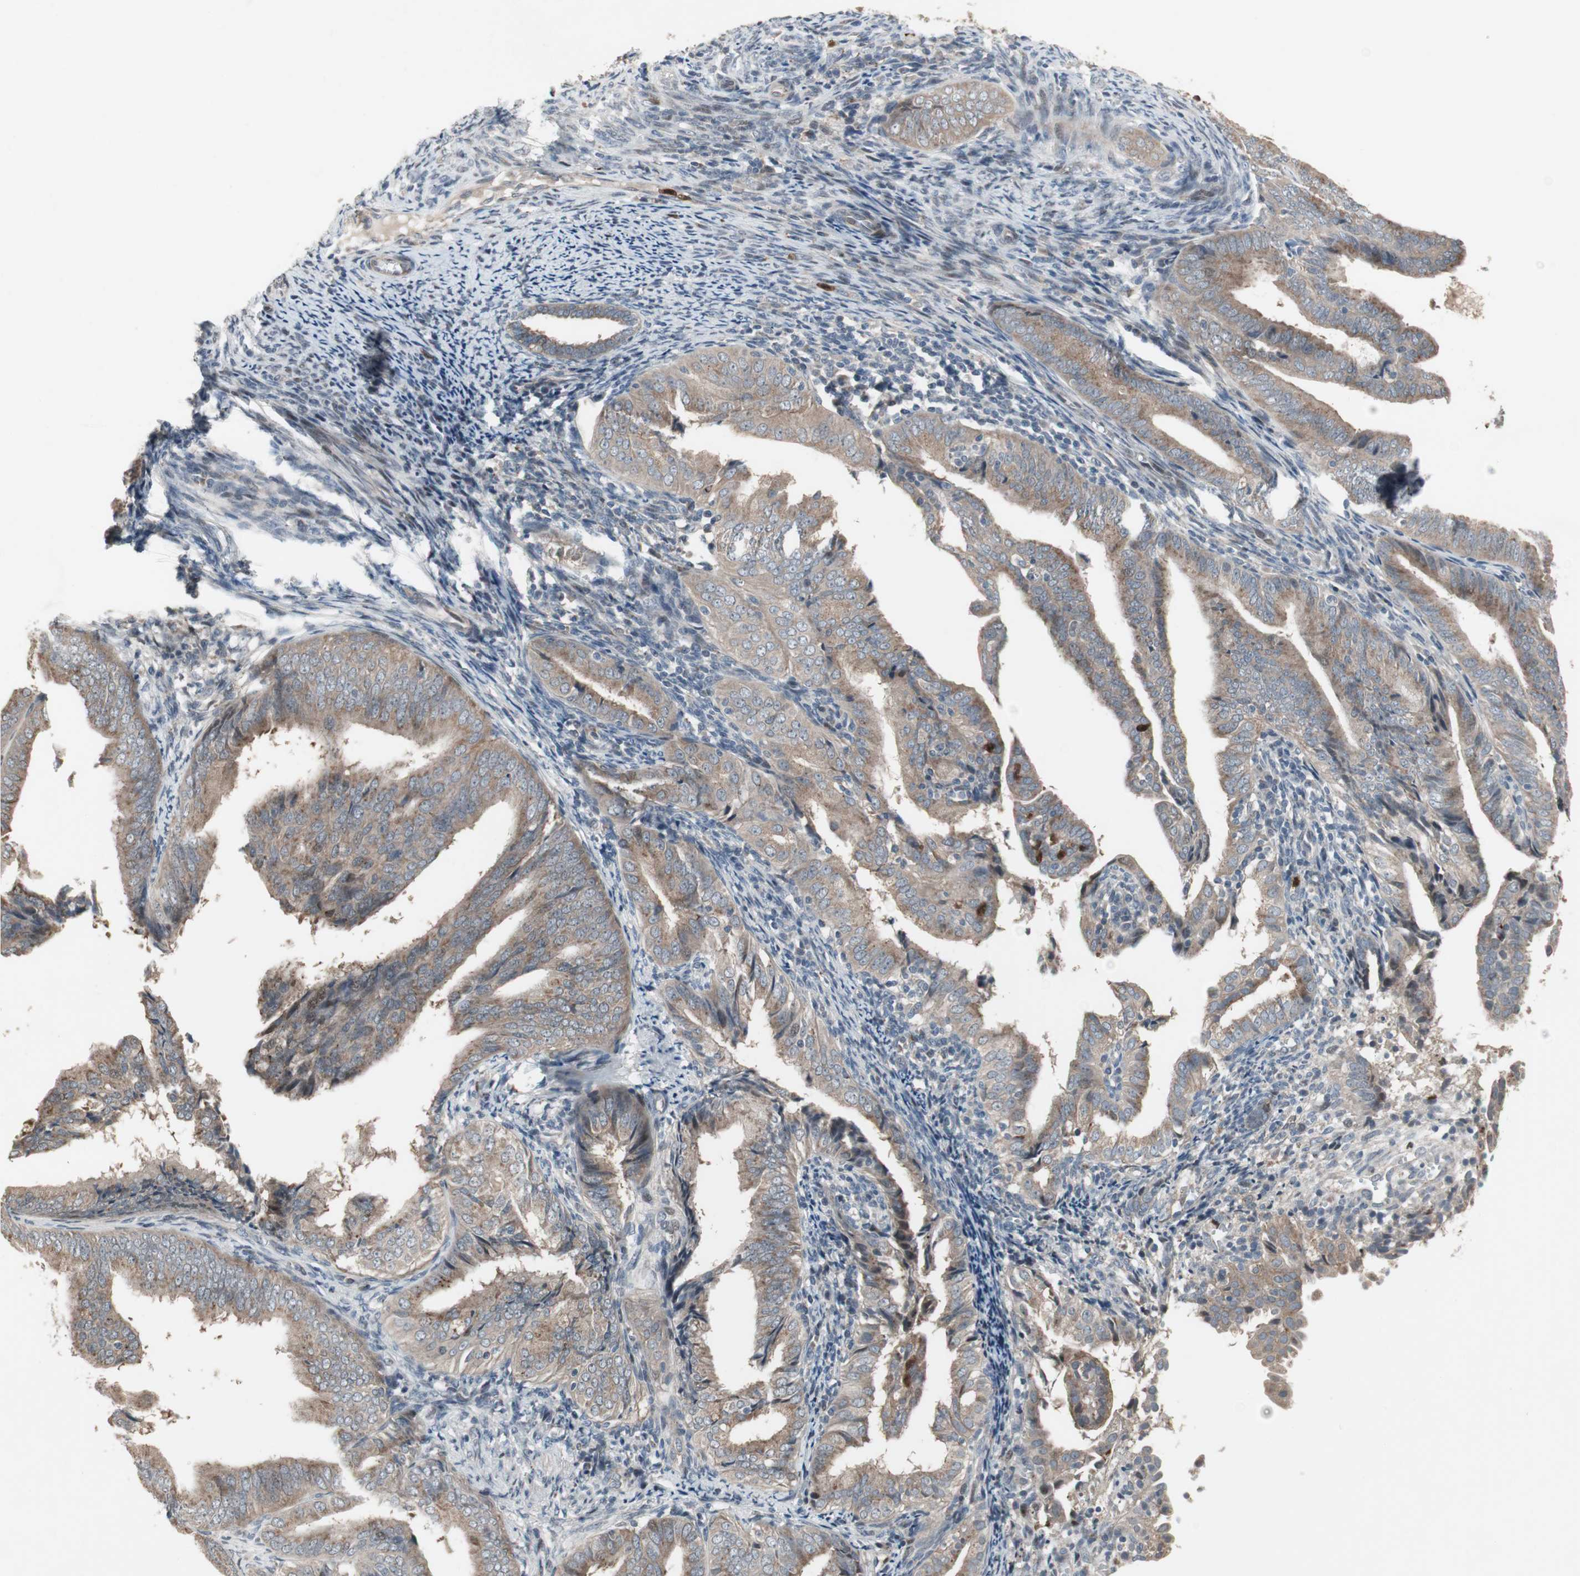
{"staining": {"intensity": "moderate", "quantity": ">75%", "location": "cytoplasmic/membranous,nuclear"}, "tissue": "endometrial cancer", "cell_type": "Tumor cells", "image_type": "cancer", "snomed": [{"axis": "morphology", "description": "Adenocarcinoma, NOS"}, {"axis": "topography", "description": "Endometrium"}], "caption": "Adenocarcinoma (endometrial) was stained to show a protein in brown. There is medium levels of moderate cytoplasmic/membranous and nuclear expression in approximately >75% of tumor cells. (DAB (3,3'-diaminobenzidine) IHC with brightfield microscopy, high magnification).", "gene": "SNX4", "patient": {"sex": "female", "age": 58}}